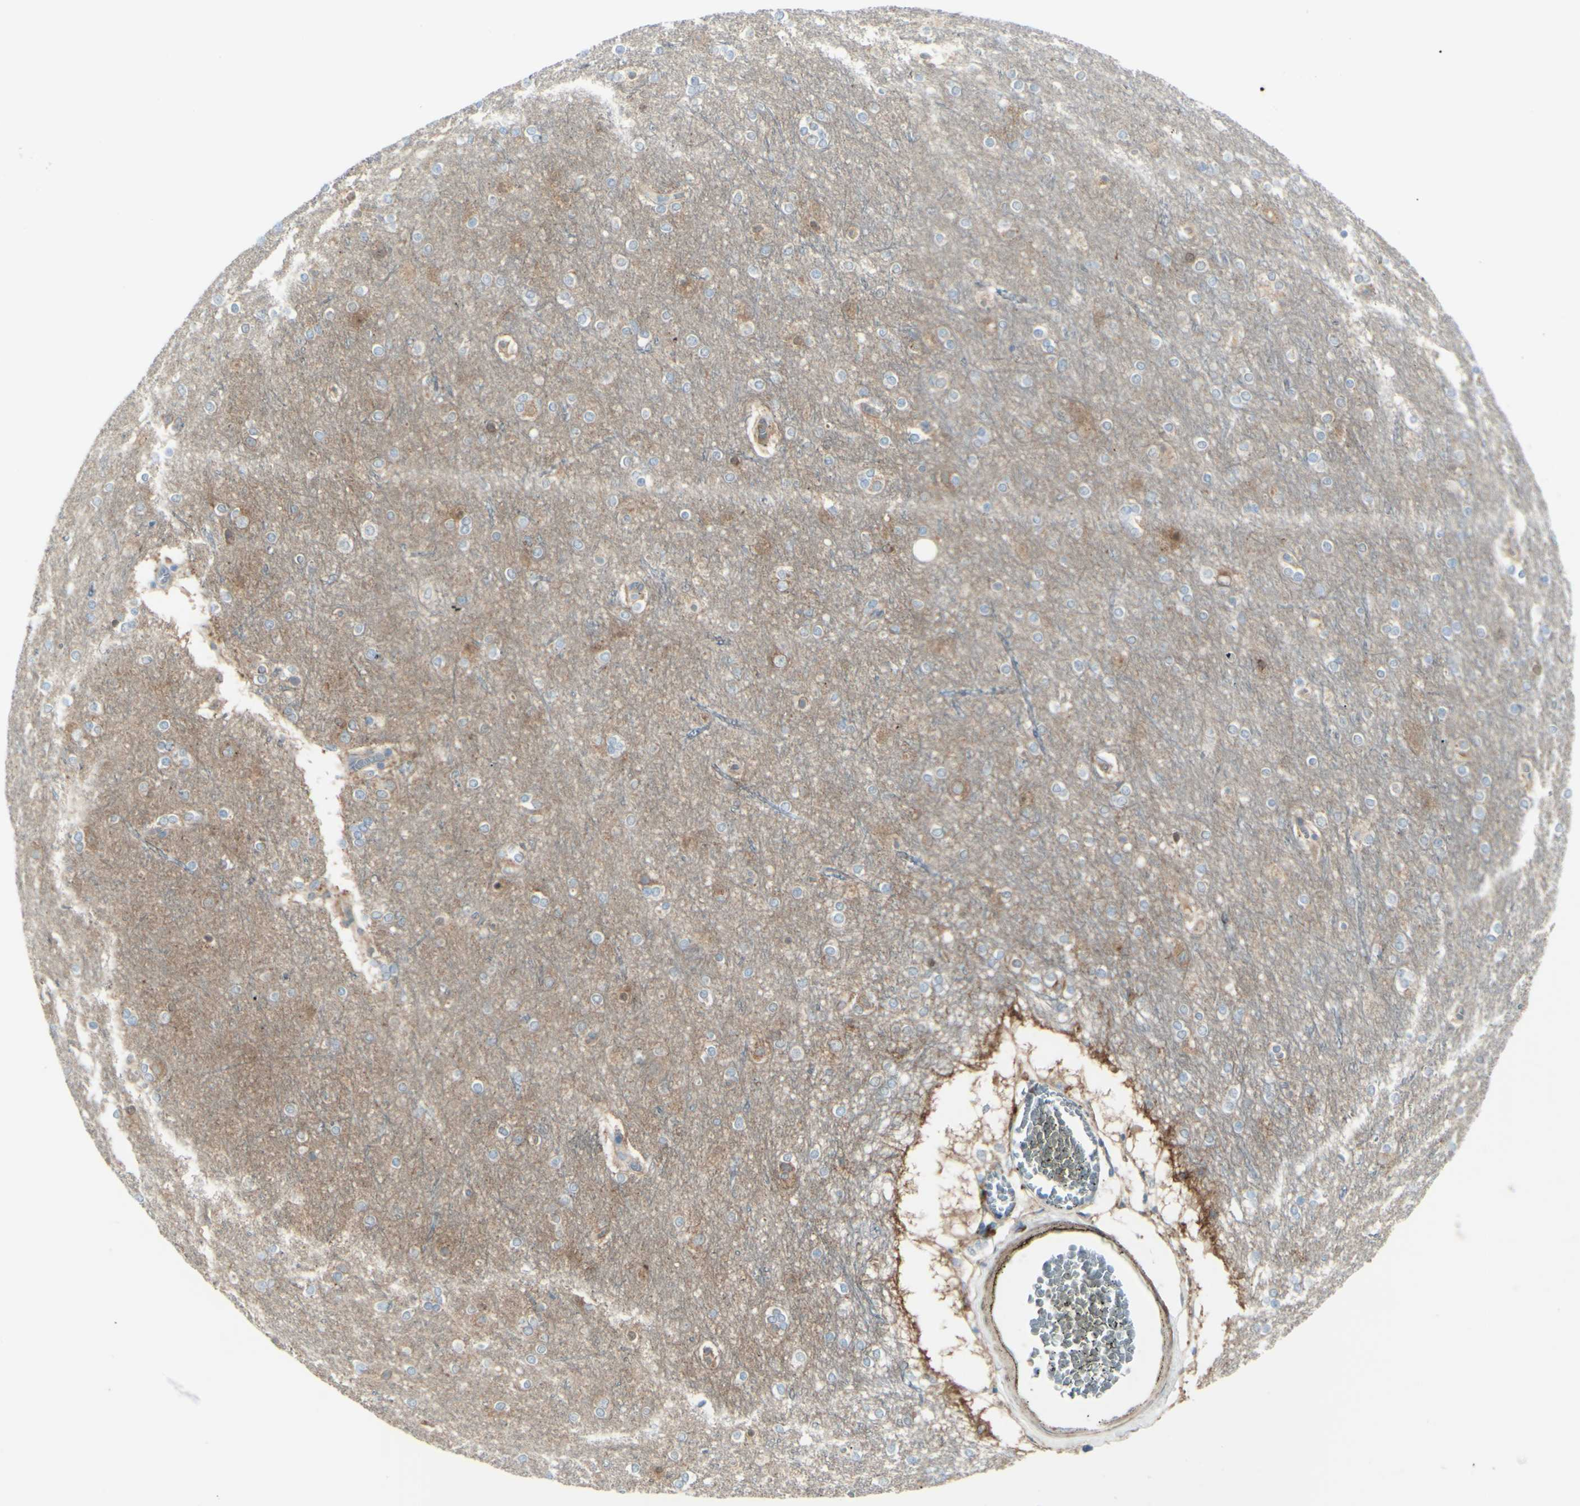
{"staining": {"intensity": "weak", "quantity": "25%-75%", "location": "cytoplasmic/membranous"}, "tissue": "cerebral cortex", "cell_type": "Endothelial cells", "image_type": "normal", "snomed": [{"axis": "morphology", "description": "Normal tissue, NOS"}, {"axis": "topography", "description": "Cerebral cortex"}], "caption": "Unremarkable cerebral cortex displays weak cytoplasmic/membranous positivity in approximately 25%-75% of endothelial cells, visualized by immunohistochemistry.", "gene": "PCDHGA10", "patient": {"sex": "female", "age": 54}}